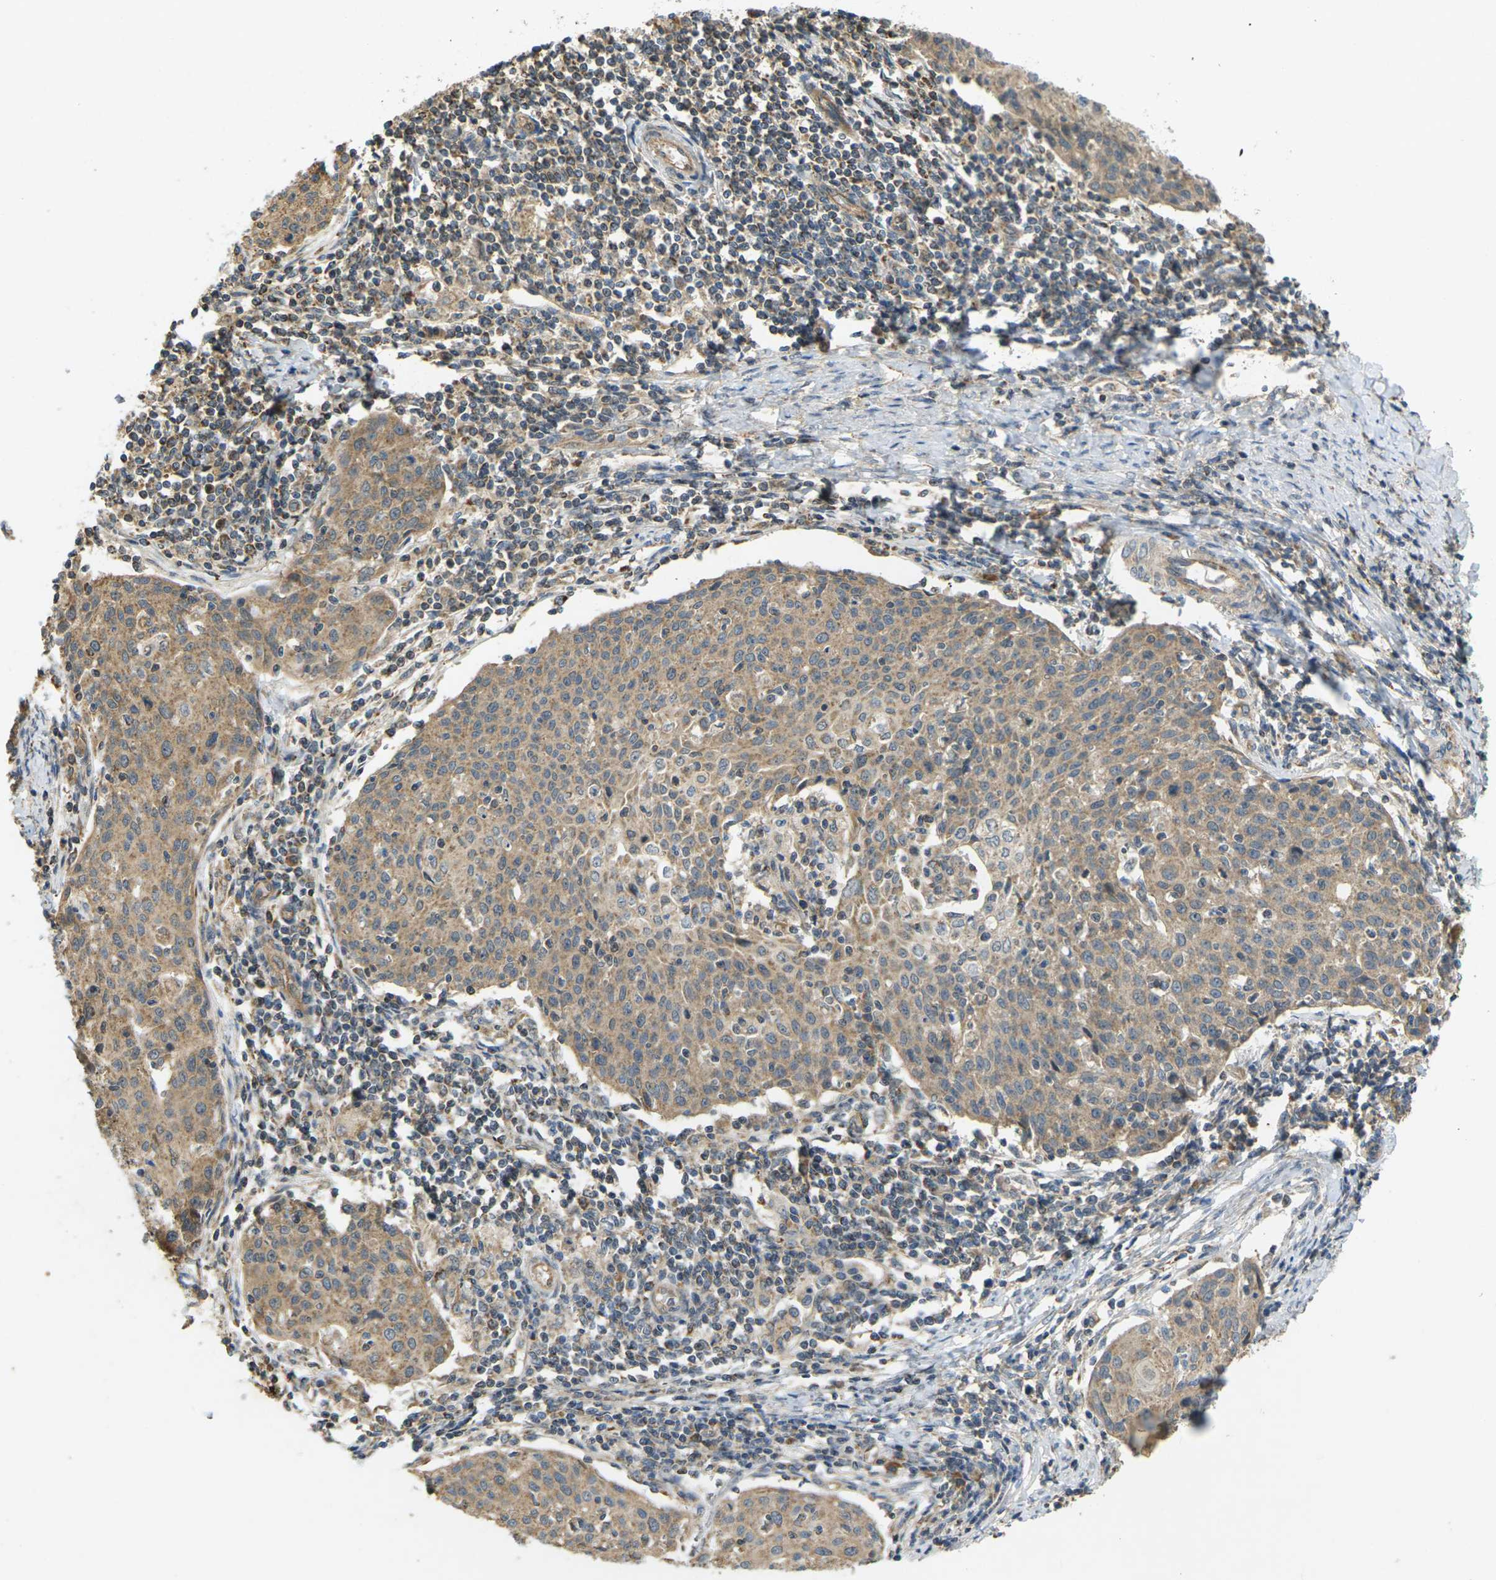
{"staining": {"intensity": "moderate", "quantity": ">75%", "location": "cytoplasmic/membranous"}, "tissue": "cervical cancer", "cell_type": "Tumor cells", "image_type": "cancer", "snomed": [{"axis": "morphology", "description": "Squamous cell carcinoma, NOS"}, {"axis": "topography", "description": "Cervix"}], "caption": "Human squamous cell carcinoma (cervical) stained with a brown dye displays moderate cytoplasmic/membranous positive expression in about >75% of tumor cells.", "gene": "KSR1", "patient": {"sex": "female", "age": 38}}